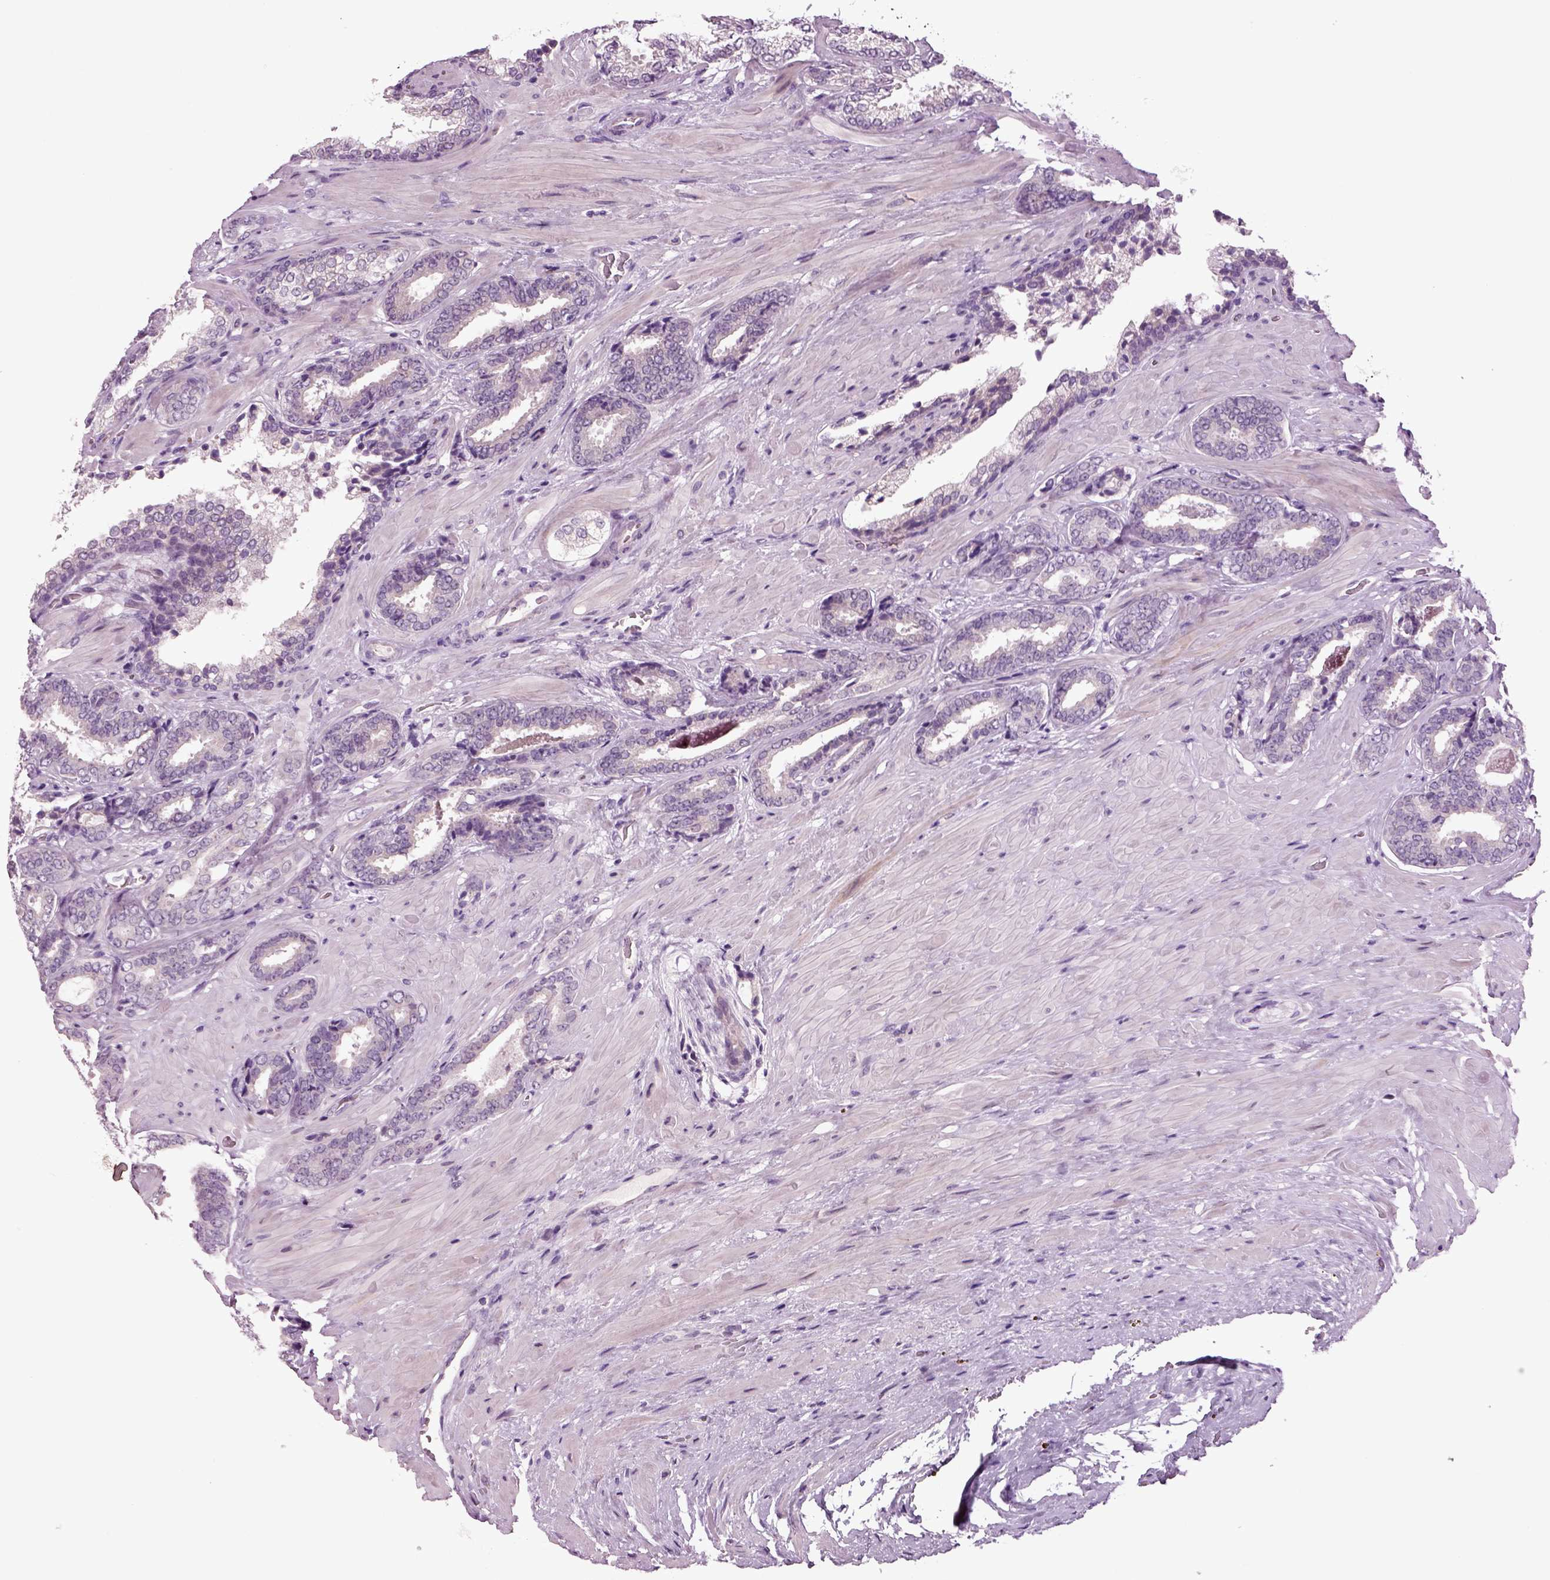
{"staining": {"intensity": "negative", "quantity": "none", "location": "none"}, "tissue": "prostate cancer", "cell_type": "Tumor cells", "image_type": "cancer", "snomed": [{"axis": "morphology", "description": "Adenocarcinoma, Low grade"}, {"axis": "topography", "description": "Prostate"}], "caption": "A high-resolution image shows immunohistochemistry staining of adenocarcinoma (low-grade) (prostate), which reveals no significant positivity in tumor cells. (Brightfield microscopy of DAB immunohistochemistry at high magnification).", "gene": "COL9A2", "patient": {"sex": "male", "age": 61}}